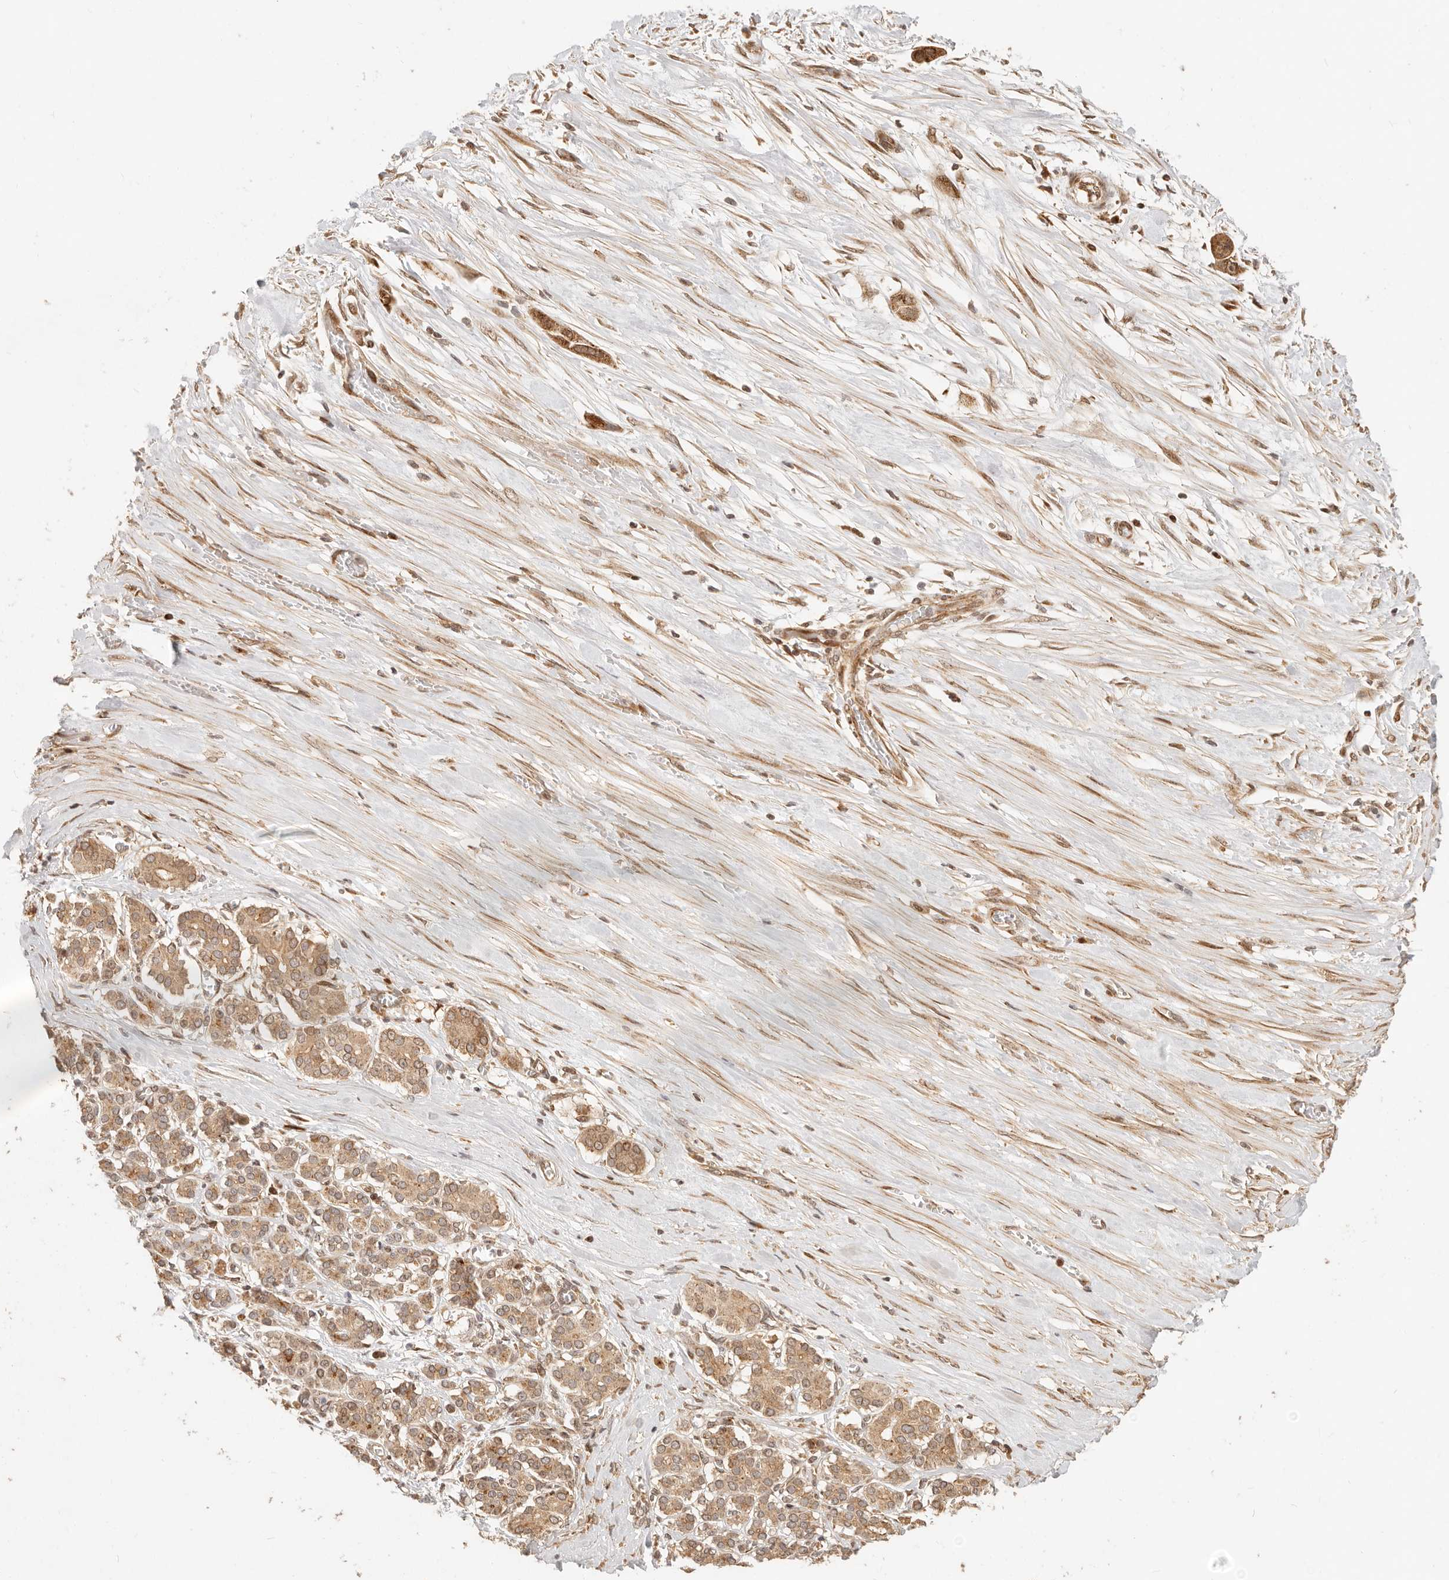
{"staining": {"intensity": "moderate", "quantity": ">75%", "location": "cytoplasmic/membranous,nuclear"}, "tissue": "pancreatic cancer", "cell_type": "Tumor cells", "image_type": "cancer", "snomed": [{"axis": "morphology", "description": "Adenocarcinoma, NOS"}, {"axis": "topography", "description": "Pancreas"}], "caption": "Protein analysis of adenocarcinoma (pancreatic) tissue displays moderate cytoplasmic/membranous and nuclear staining in about >75% of tumor cells. (Stains: DAB in brown, nuclei in blue, Microscopy: brightfield microscopy at high magnification).", "gene": "TIMM17A", "patient": {"sex": "female", "age": 60}}